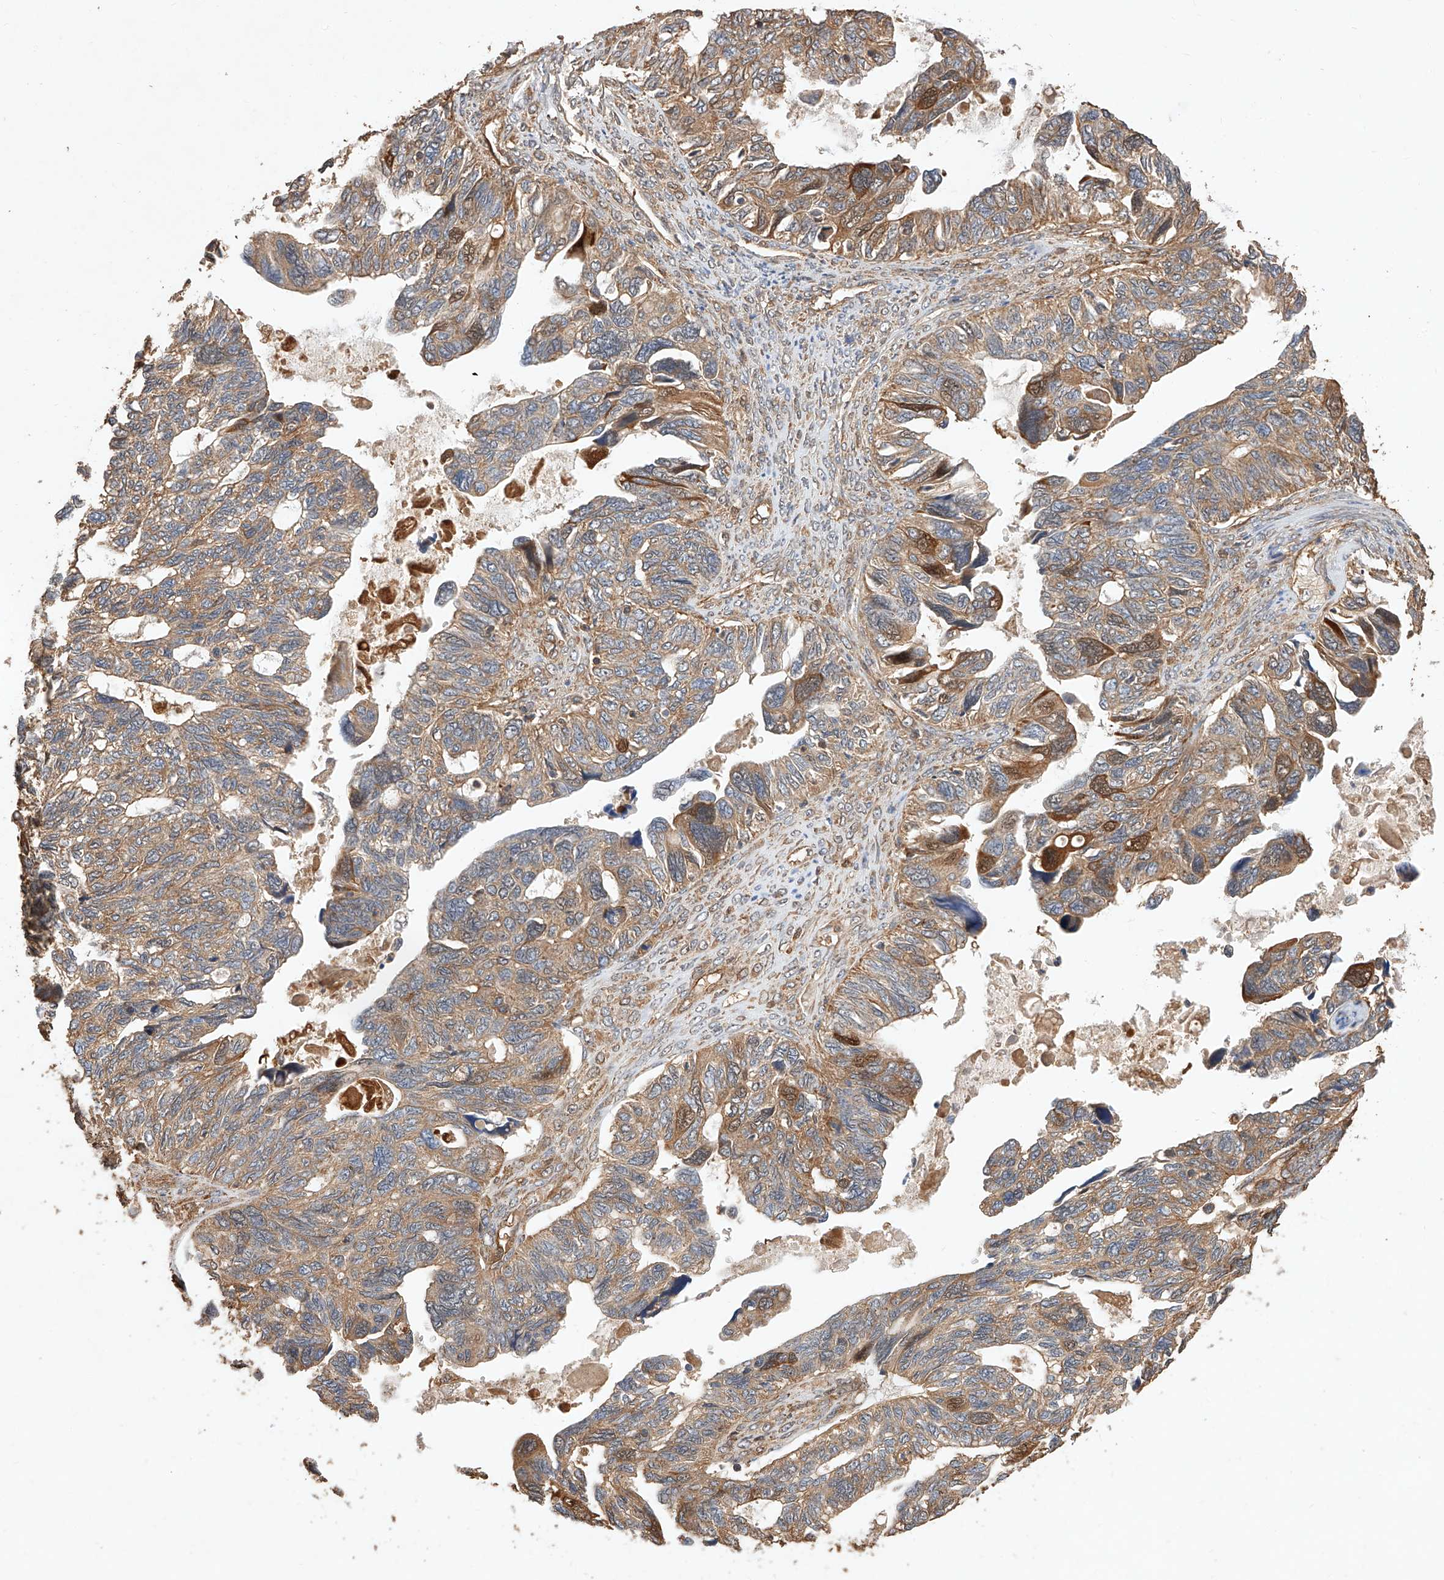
{"staining": {"intensity": "moderate", "quantity": ">75%", "location": "cytoplasmic/membranous"}, "tissue": "ovarian cancer", "cell_type": "Tumor cells", "image_type": "cancer", "snomed": [{"axis": "morphology", "description": "Cystadenocarcinoma, serous, NOS"}, {"axis": "topography", "description": "Ovary"}], "caption": "Ovarian cancer was stained to show a protein in brown. There is medium levels of moderate cytoplasmic/membranous expression in approximately >75% of tumor cells. (DAB IHC, brown staining for protein, blue staining for nuclei).", "gene": "GHDC", "patient": {"sex": "female", "age": 79}}